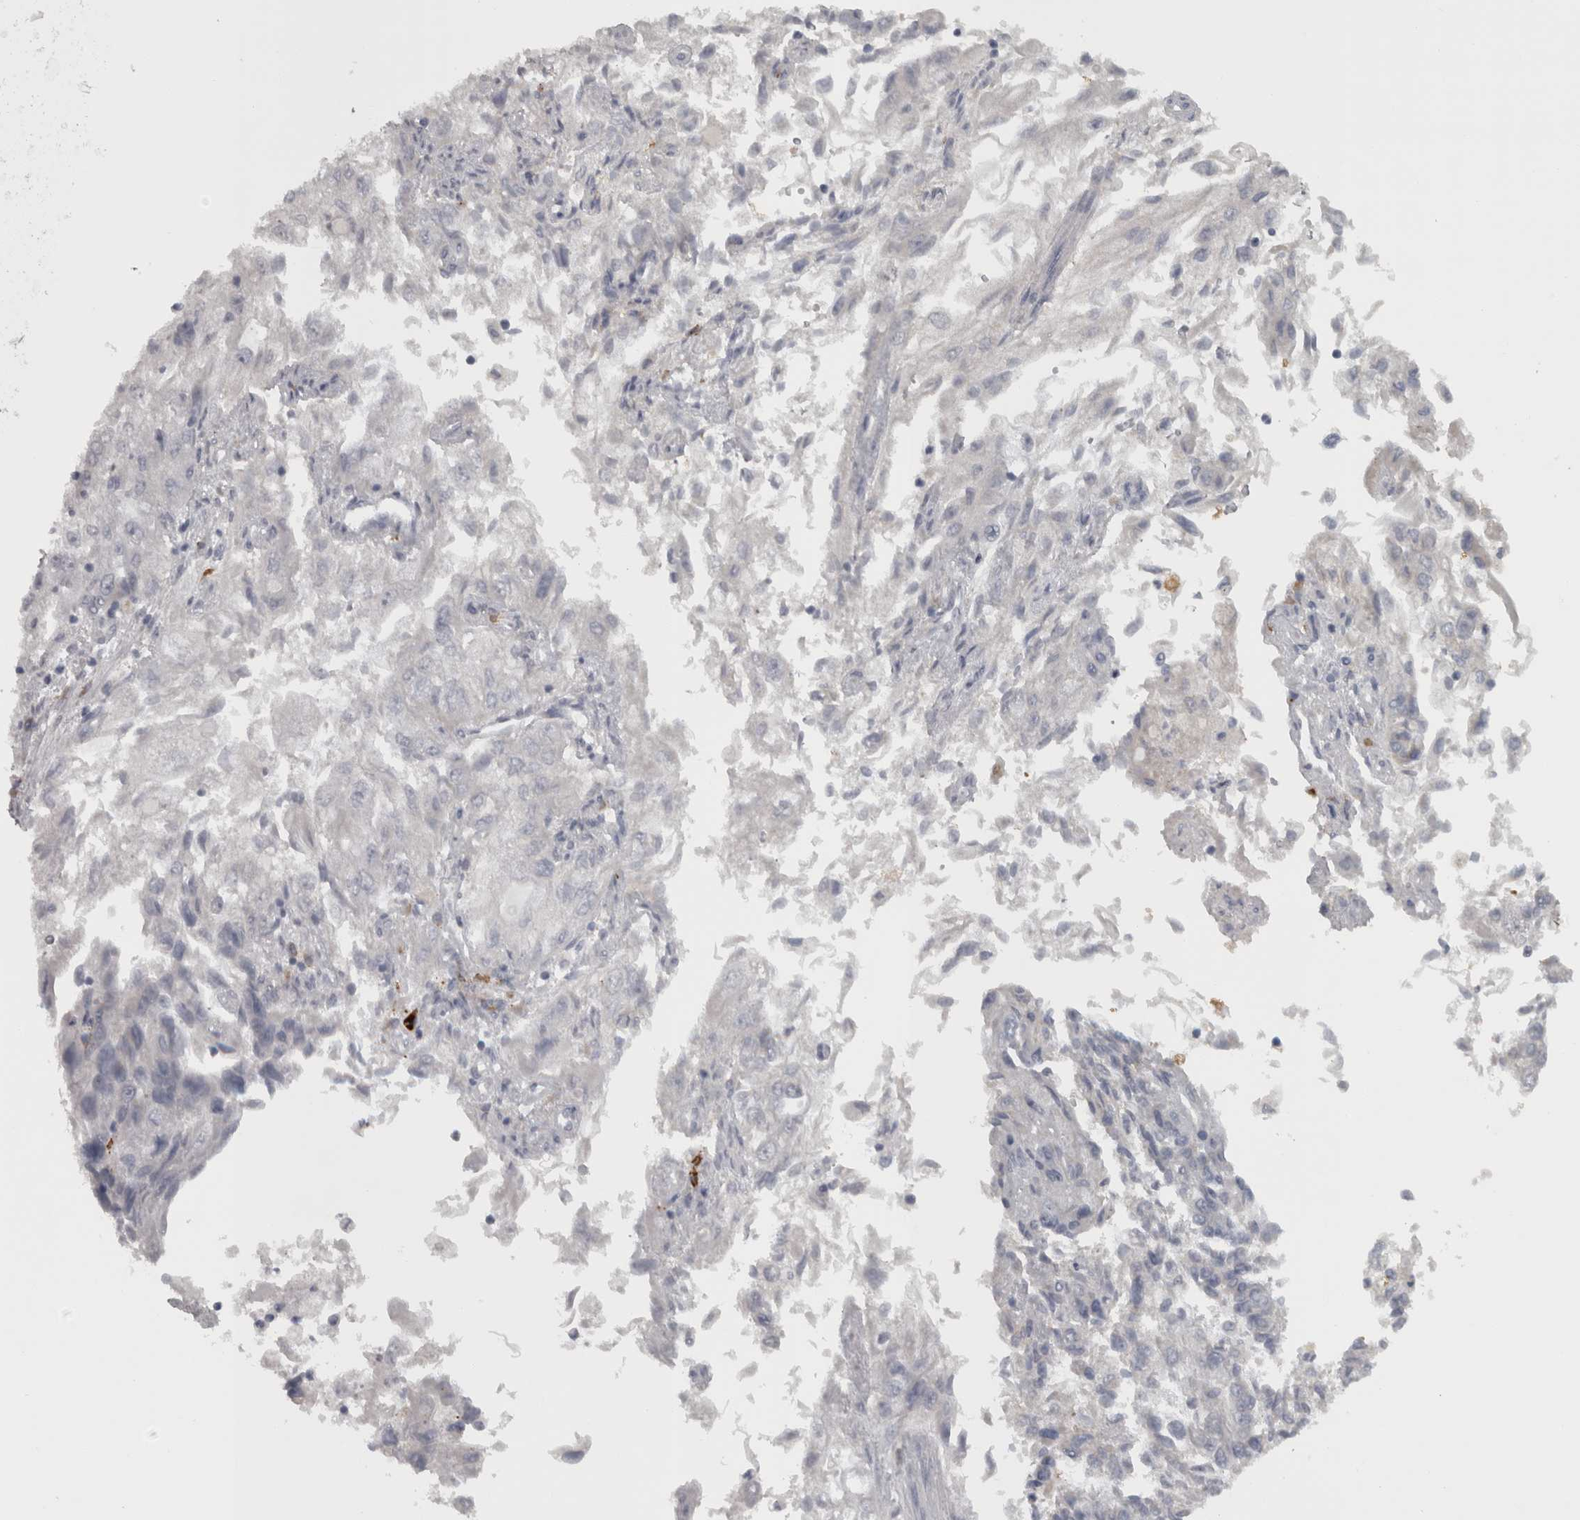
{"staining": {"intensity": "negative", "quantity": "none", "location": "none"}, "tissue": "endometrial cancer", "cell_type": "Tumor cells", "image_type": "cancer", "snomed": [{"axis": "morphology", "description": "Adenocarcinoma, NOS"}, {"axis": "topography", "description": "Endometrium"}], "caption": "Tumor cells are negative for protein expression in human endometrial cancer (adenocarcinoma).", "gene": "SLCO5A1", "patient": {"sex": "female", "age": 49}}